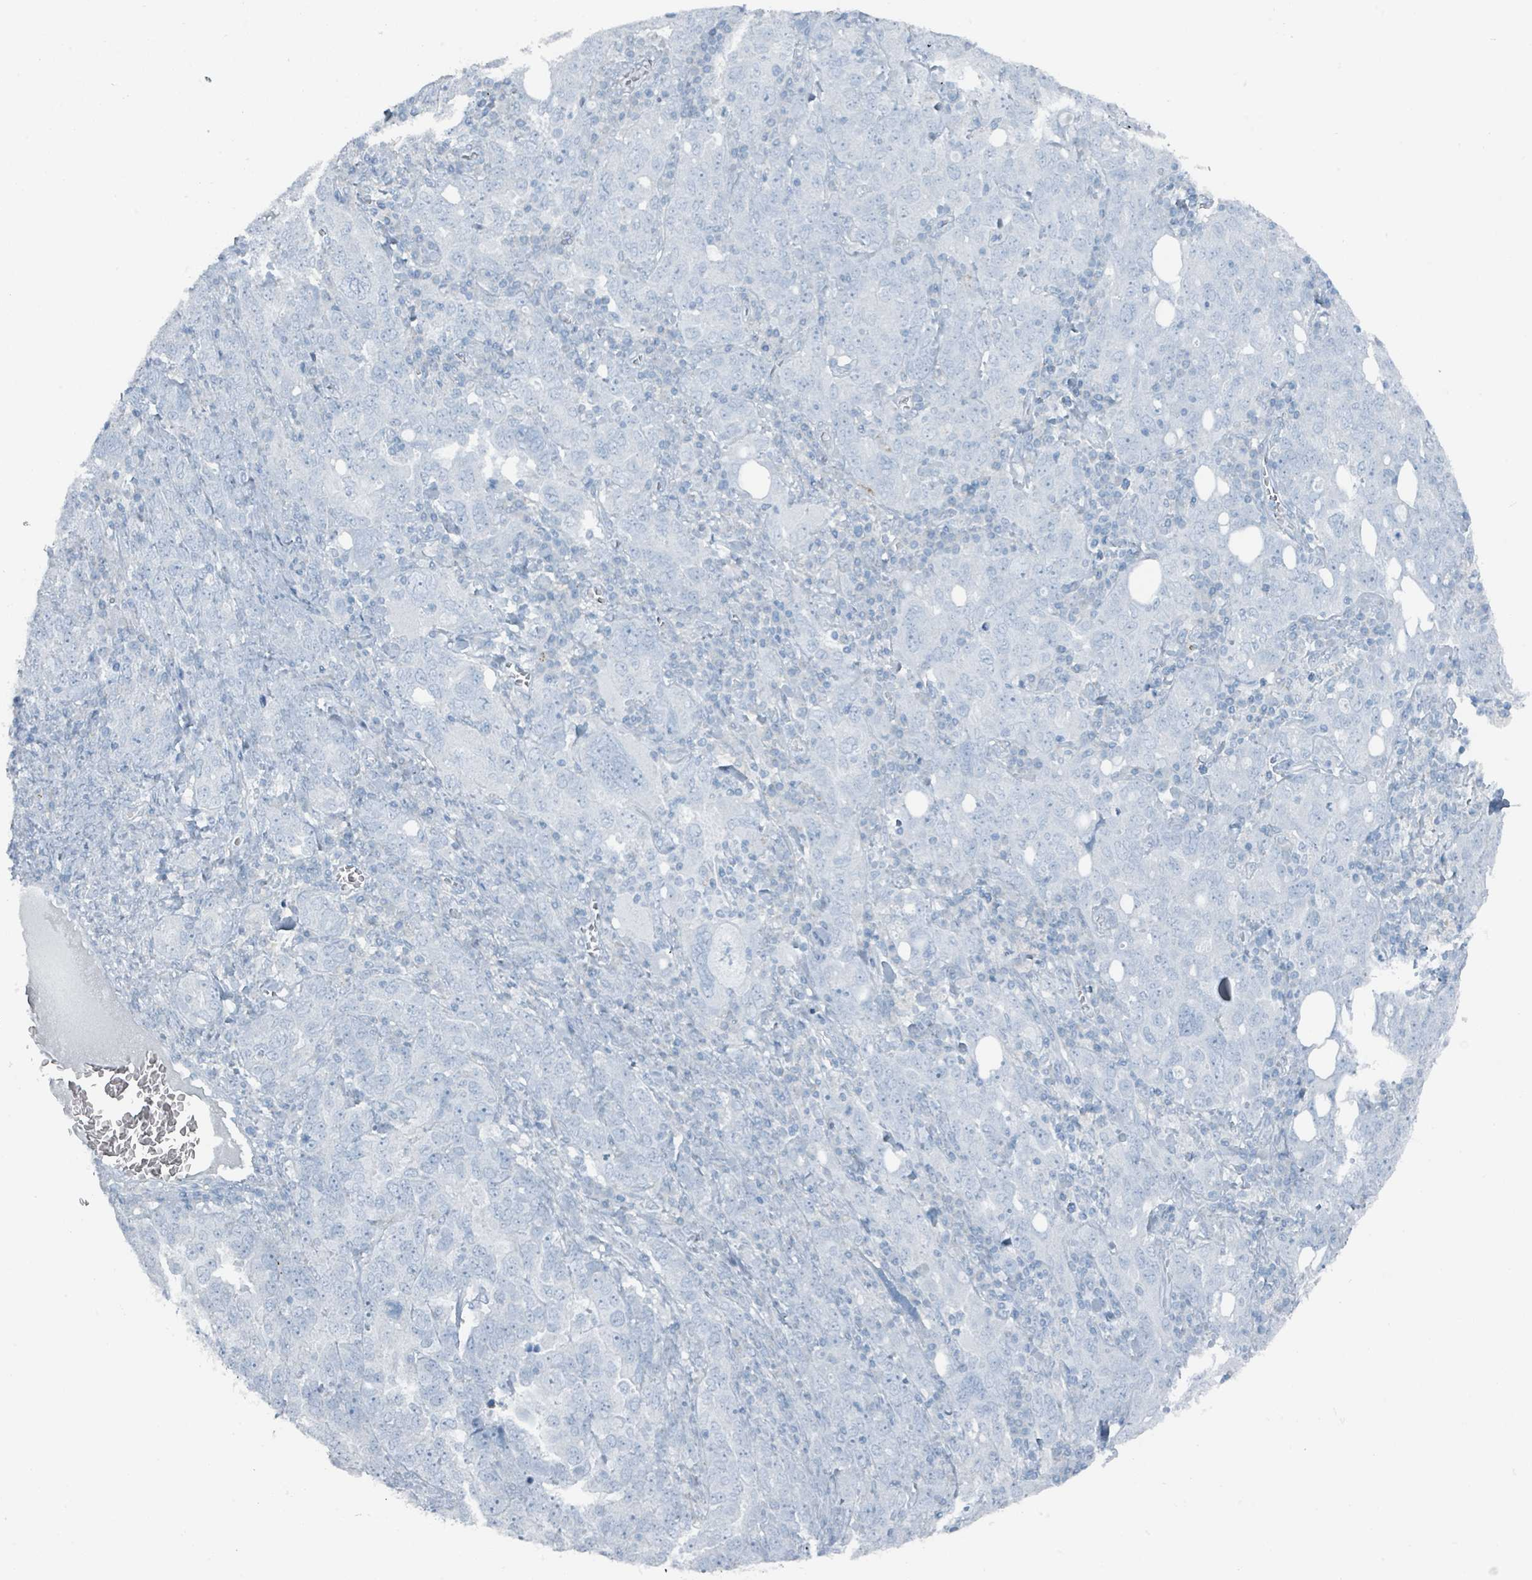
{"staining": {"intensity": "negative", "quantity": "none", "location": "none"}, "tissue": "ovarian cancer", "cell_type": "Tumor cells", "image_type": "cancer", "snomed": [{"axis": "morphology", "description": "Carcinoma, endometroid"}, {"axis": "topography", "description": "Ovary"}], "caption": "Protein analysis of ovarian cancer (endometroid carcinoma) exhibits no significant expression in tumor cells.", "gene": "GAMT", "patient": {"sex": "female", "age": 62}}